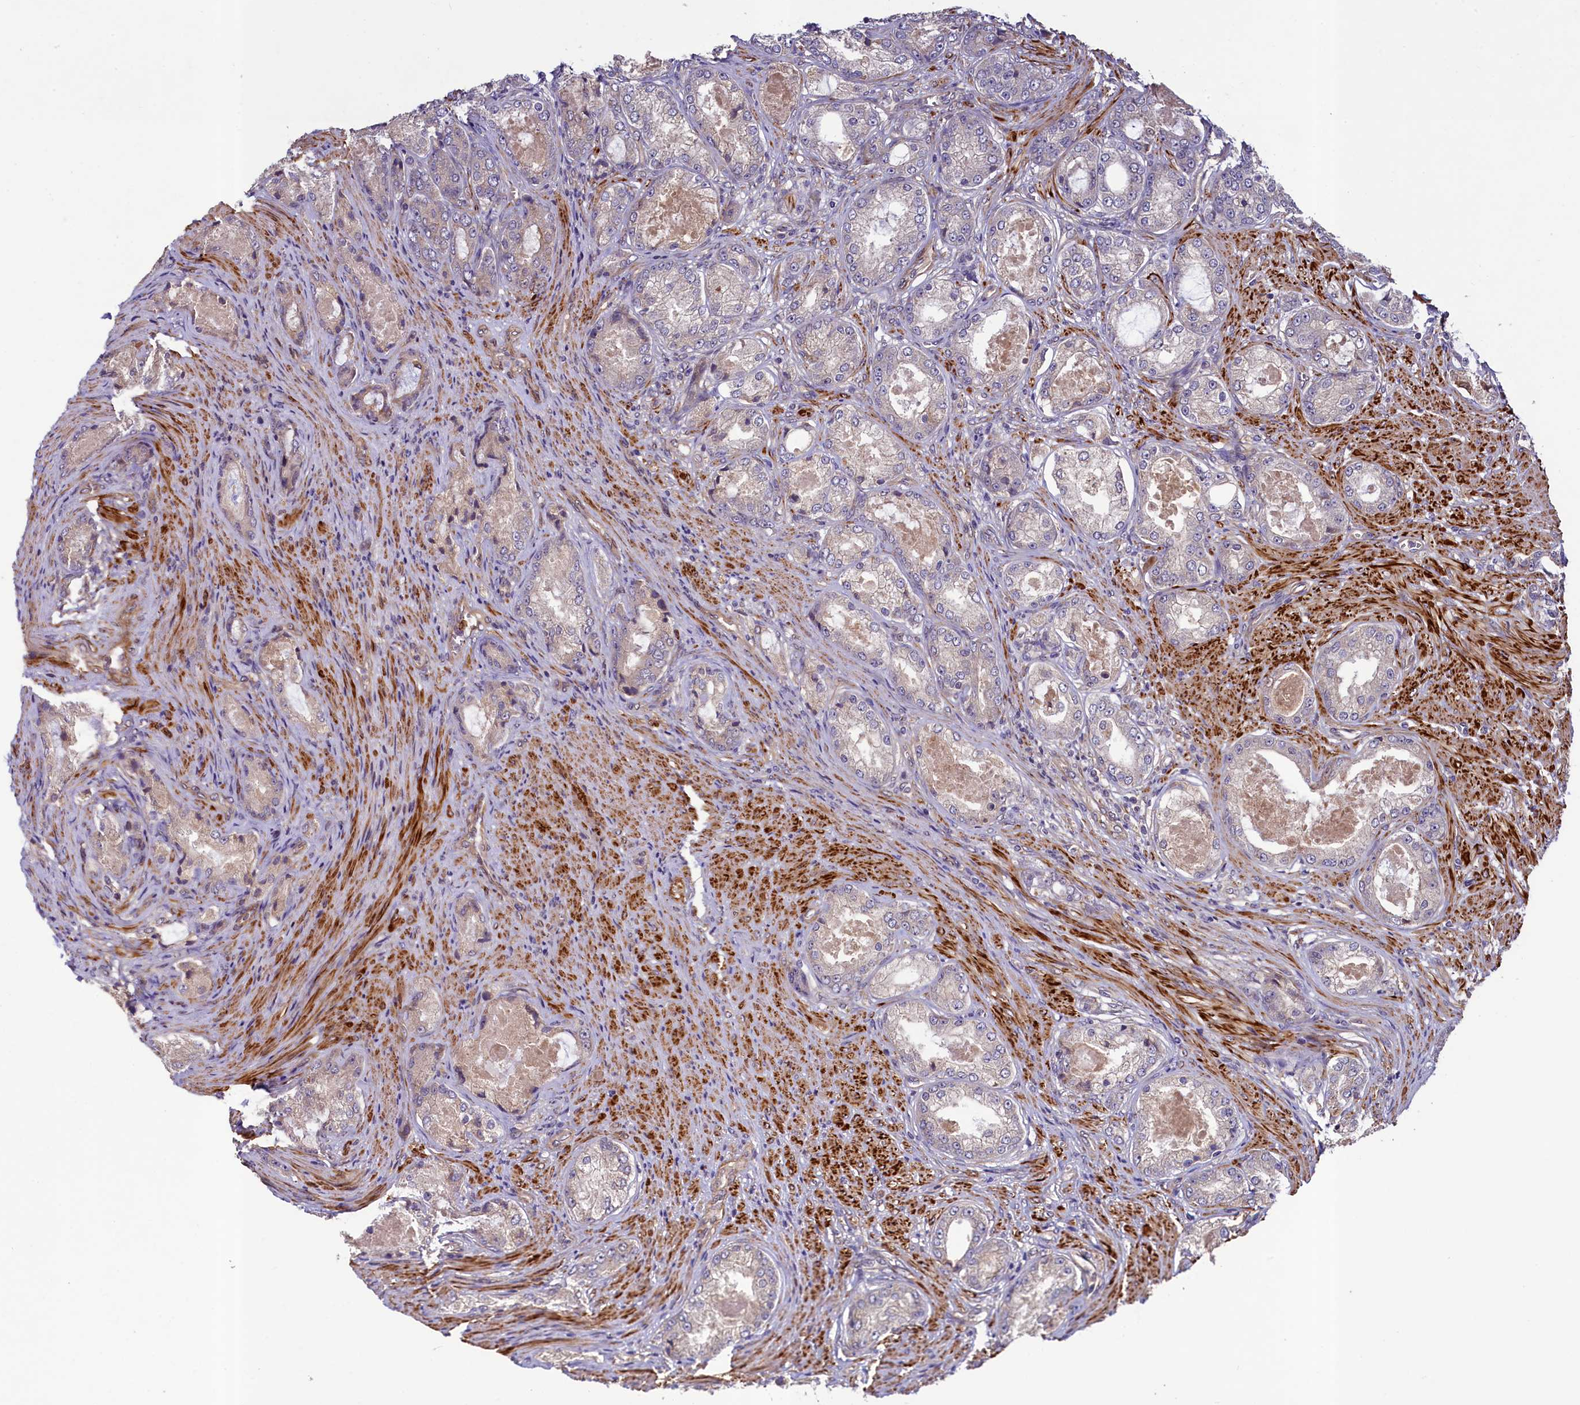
{"staining": {"intensity": "negative", "quantity": "none", "location": "none"}, "tissue": "prostate cancer", "cell_type": "Tumor cells", "image_type": "cancer", "snomed": [{"axis": "morphology", "description": "Adenocarcinoma, Low grade"}, {"axis": "topography", "description": "Prostate"}], "caption": "Immunohistochemistry (IHC) of prostate cancer displays no staining in tumor cells.", "gene": "CCDC102A", "patient": {"sex": "male", "age": 68}}